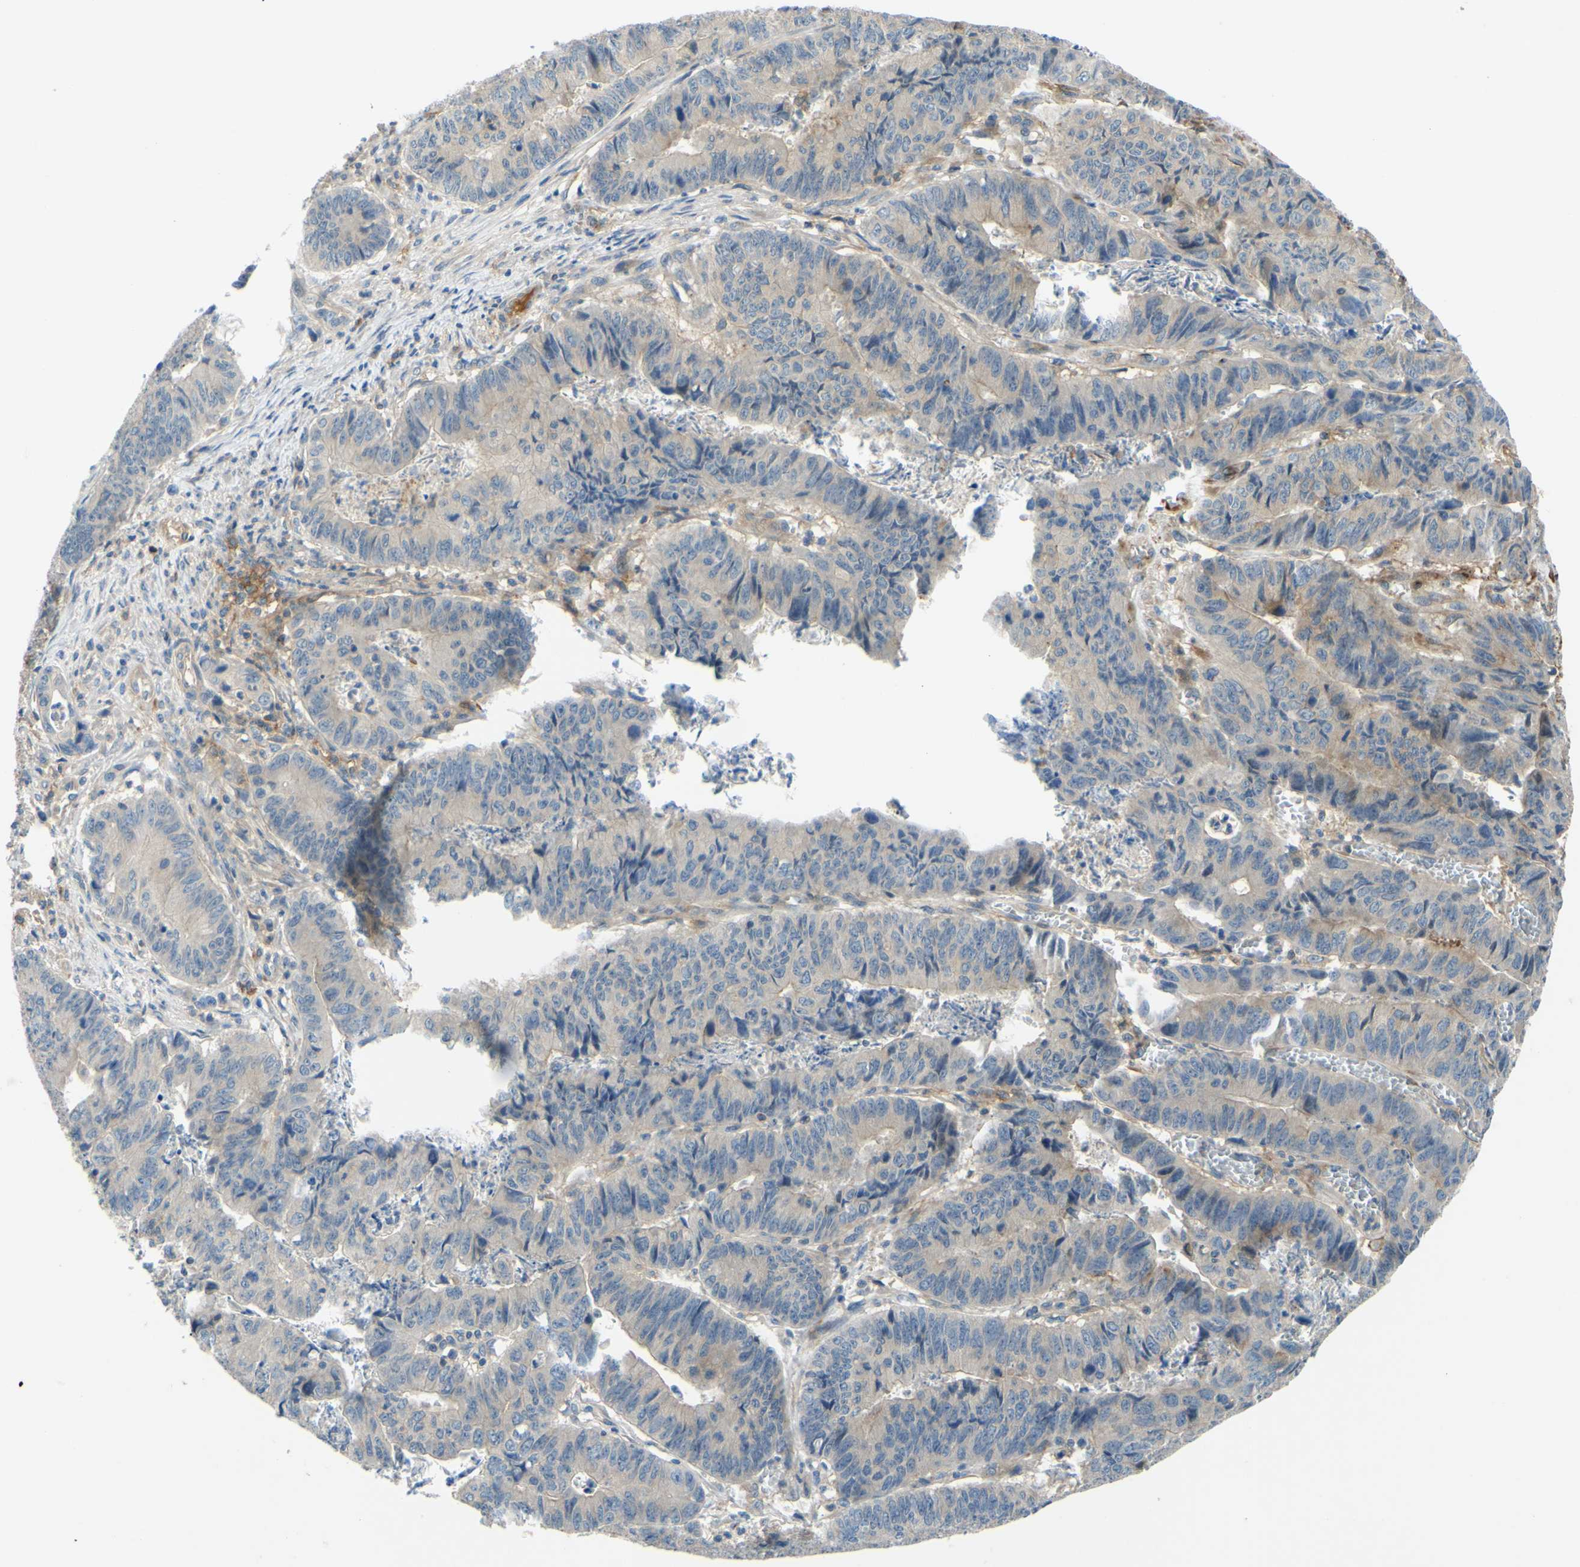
{"staining": {"intensity": "weak", "quantity": "25%-75%", "location": "cytoplasmic/membranous"}, "tissue": "stomach cancer", "cell_type": "Tumor cells", "image_type": "cancer", "snomed": [{"axis": "morphology", "description": "Adenocarcinoma, NOS"}, {"axis": "topography", "description": "Stomach, lower"}], "caption": "DAB (3,3'-diaminobenzidine) immunohistochemical staining of human stomach cancer (adenocarcinoma) shows weak cytoplasmic/membranous protein staining in about 25%-75% of tumor cells. Using DAB (brown) and hematoxylin (blue) stains, captured at high magnification using brightfield microscopy.", "gene": "ARHGAP1", "patient": {"sex": "male", "age": 77}}